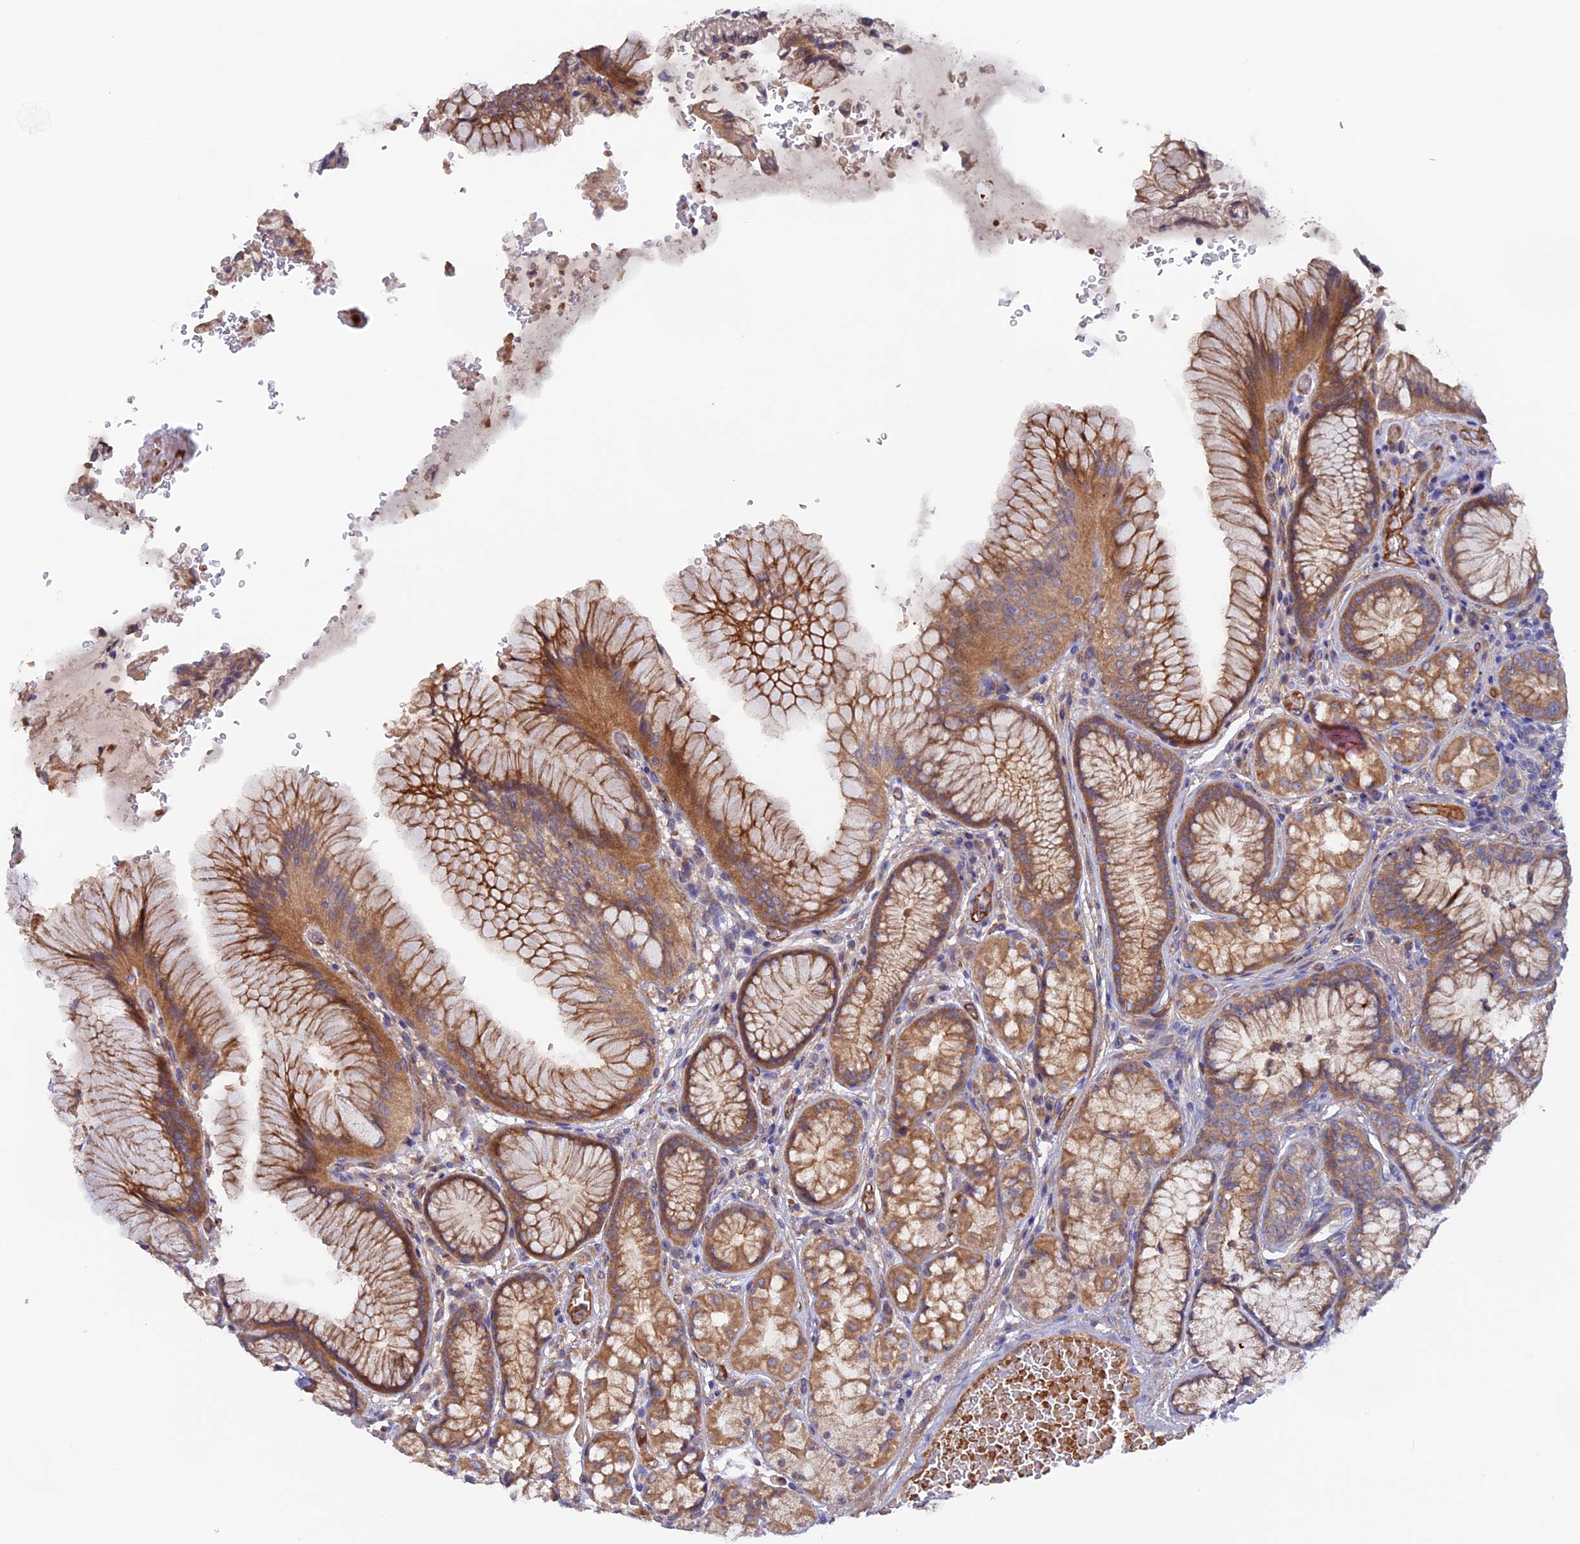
{"staining": {"intensity": "moderate", "quantity": ">75%", "location": "cytoplasmic/membranous"}, "tissue": "stomach", "cell_type": "Glandular cells", "image_type": "normal", "snomed": [{"axis": "morphology", "description": "Normal tissue, NOS"}, {"axis": "topography", "description": "Stomach"}], "caption": "Brown immunohistochemical staining in normal human stomach demonstrates moderate cytoplasmic/membranous staining in about >75% of glandular cells.", "gene": "DUS3L", "patient": {"sex": "male", "age": 63}}